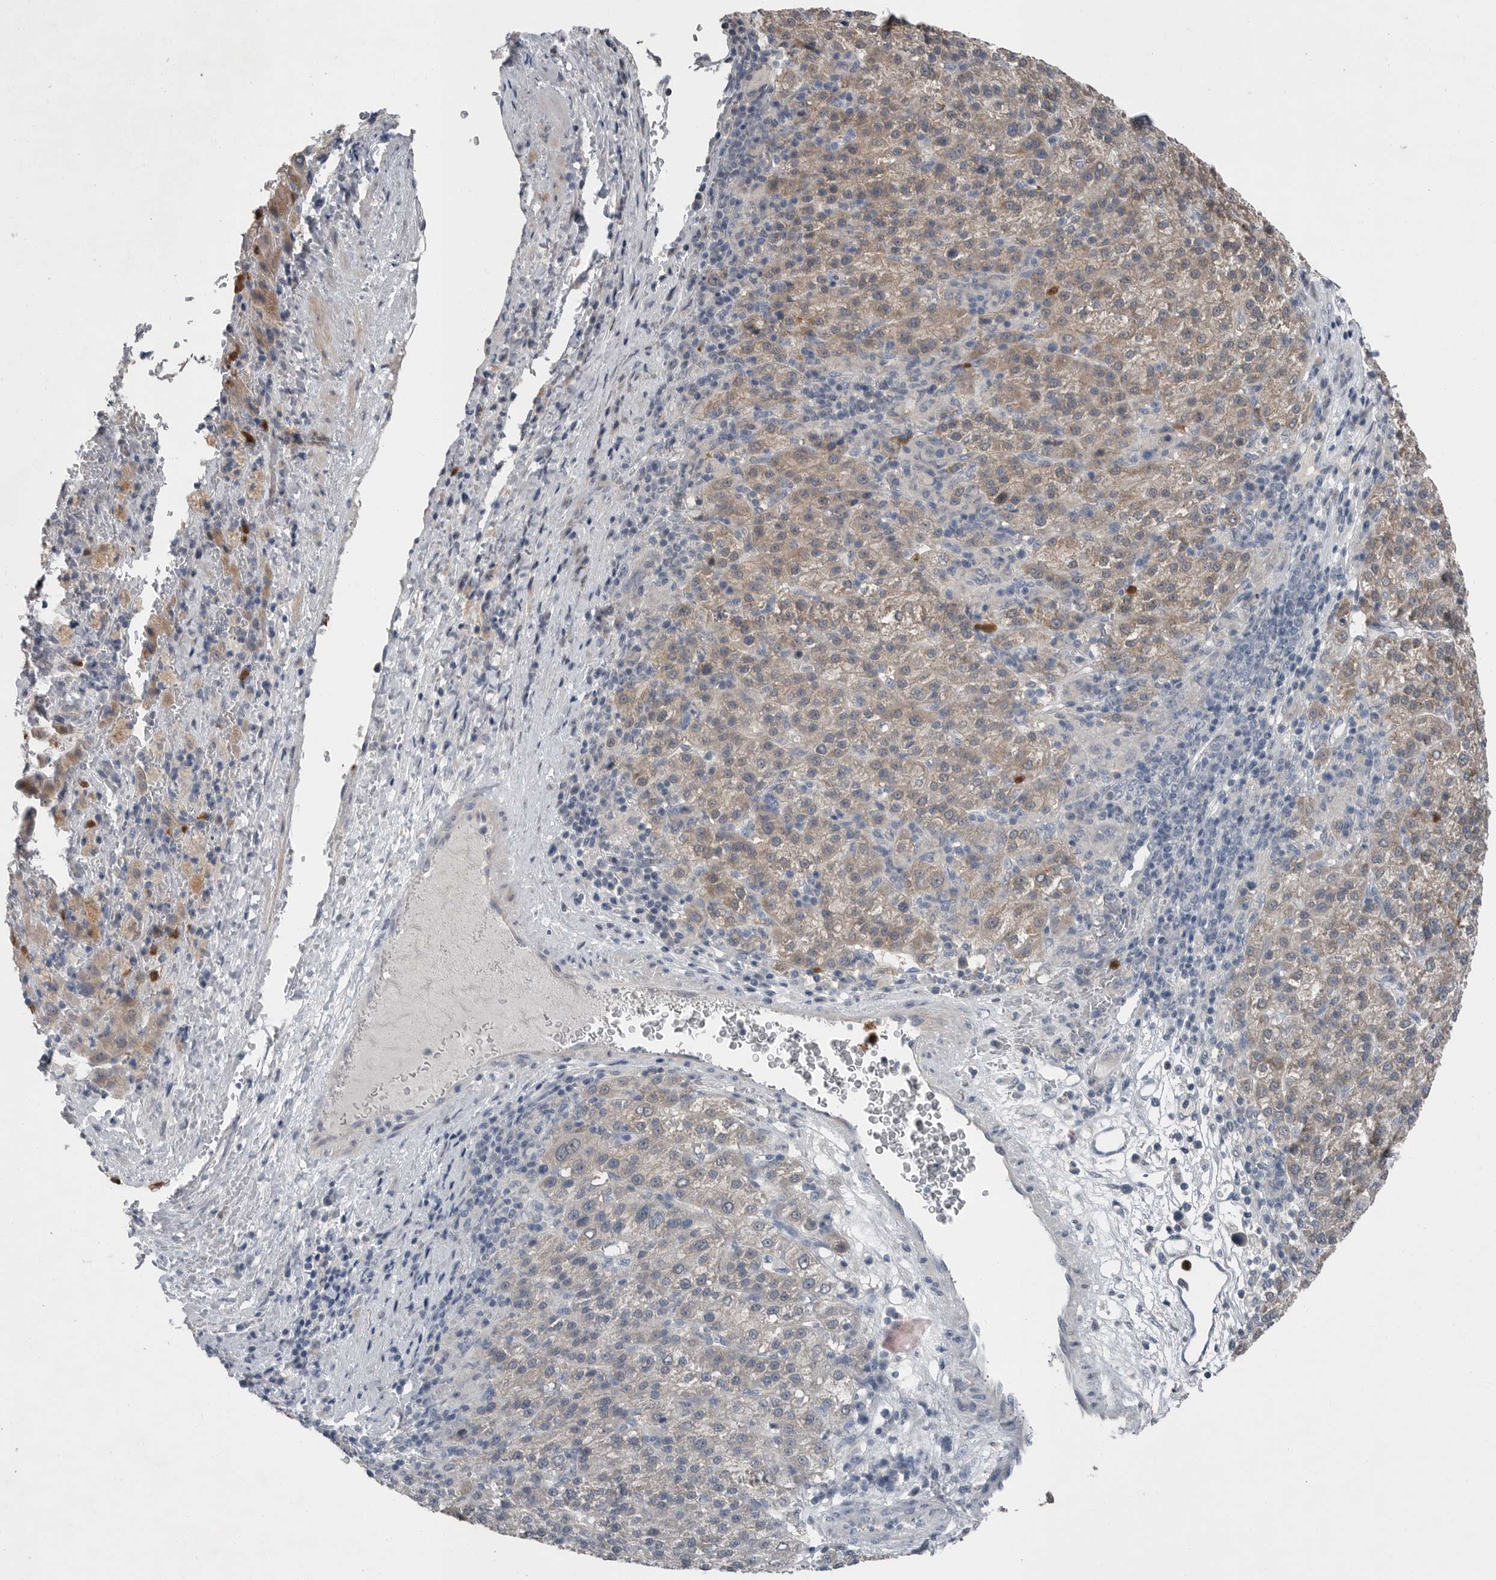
{"staining": {"intensity": "weak", "quantity": "25%-75%", "location": "cytoplasmic/membranous"}, "tissue": "liver cancer", "cell_type": "Tumor cells", "image_type": "cancer", "snomed": [{"axis": "morphology", "description": "Carcinoma, Hepatocellular, NOS"}, {"axis": "topography", "description": "Liver"}], "caption": "Liver cancer (hepatocellular carcinoma) stained with DAB immunohistochemistry demonstrates low levels of weak cytoplasmic/membranous positivity in approximately 25%-75% of tumor cells.", "gene": "SCP2", "patient": {"sex": "female", "age": 58}}